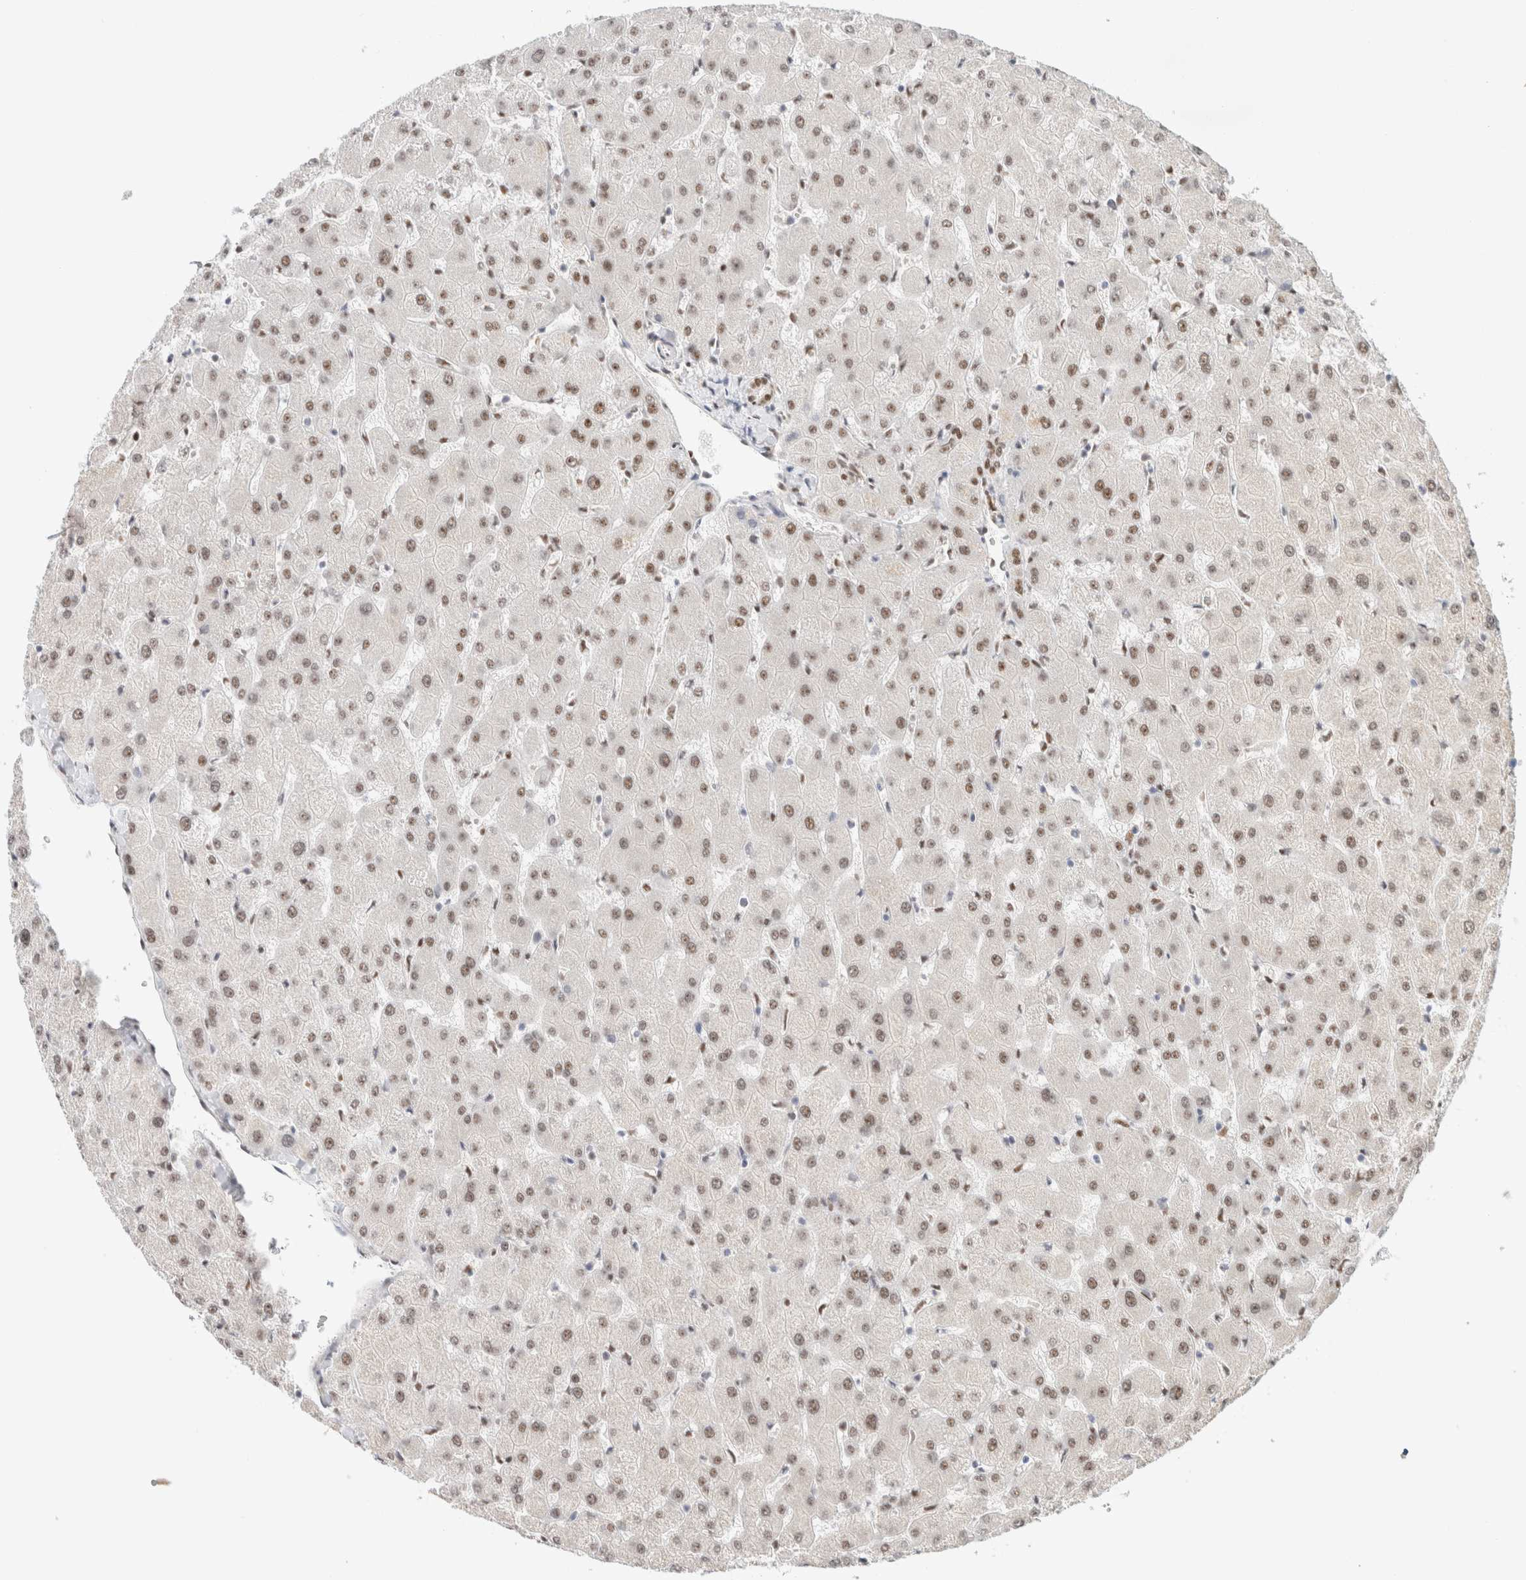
{"staining": {"intensity": "moderate", "quantity": ">75%", "location": "nuclear"}, "tissue": "liver", "cell_type": "Cholangiocytes", "image_type": "normal", "snomed": [{"axis": "morphology", "description": "Normal tissue, NOS"}, {"axis": "topography", "description": "Liver"}], "caption": "Liver stained with a brown dye shows moderate nuclear positive staining in about >75% of cholangiocytes.", "gene": "ZNF768", "patient": {"sex": "female", "age": 63}}